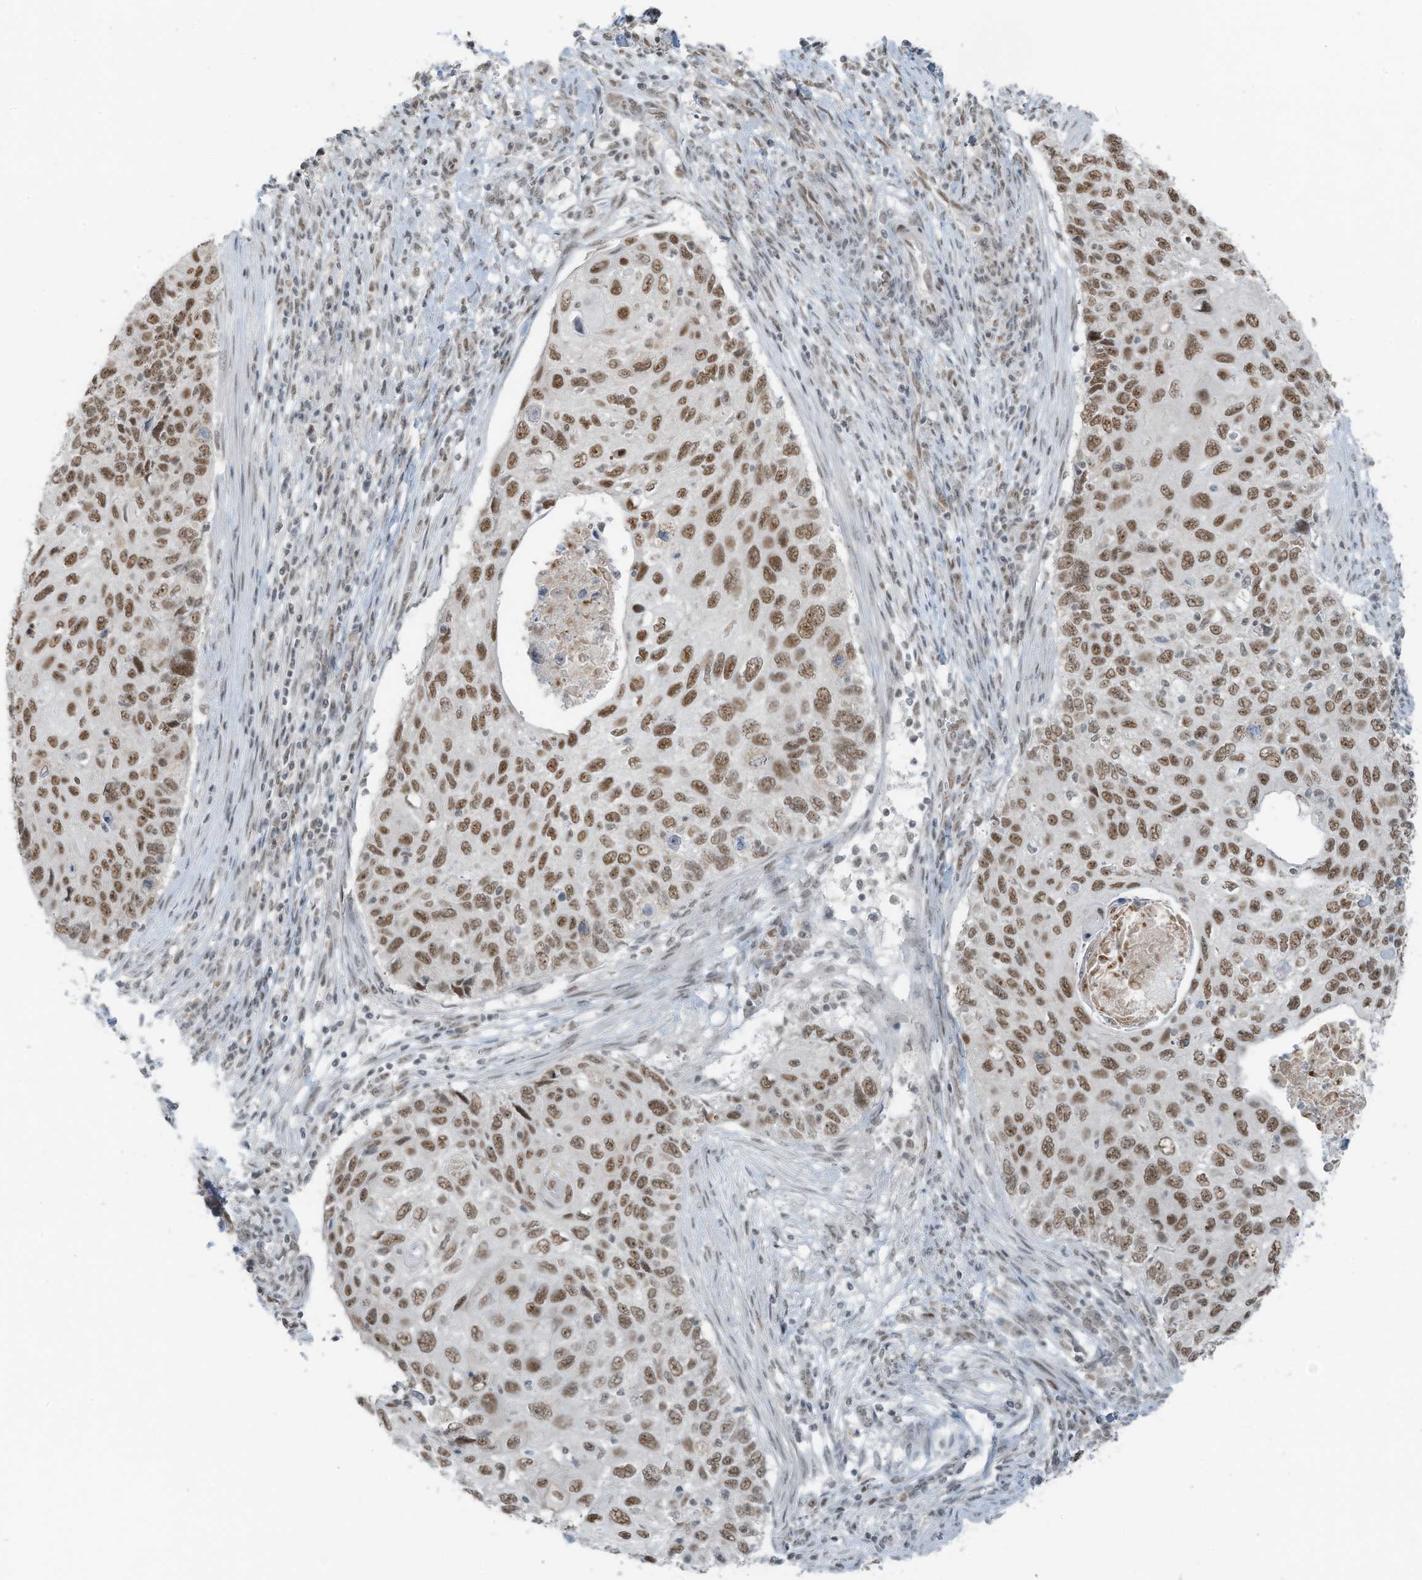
{"staining": {"intensity": "moderate", "quantity": ">75%", "location": "nuclear"}, "tissue": "cervical cancer", "cell_type": "Tumor cells", "image_type": "cancer", "snomed": [{"axis": "morphology", "description": "Squamous cell carcinoma, NOS"}, {"axis": "topography", "description": "Cervix"}], "caption": "Squamous cell carcinoma (cervical) stained with DAB IHC displays medium levels of moderate nuclear positivity in about >75% of tumor cells. Using DAB (brown) and hematoxylin (blue) stains, captured at high magnification using brightfield microscopy.", "gene": "WRNIP1", "patient": {"sex": "female", "age": 70}}